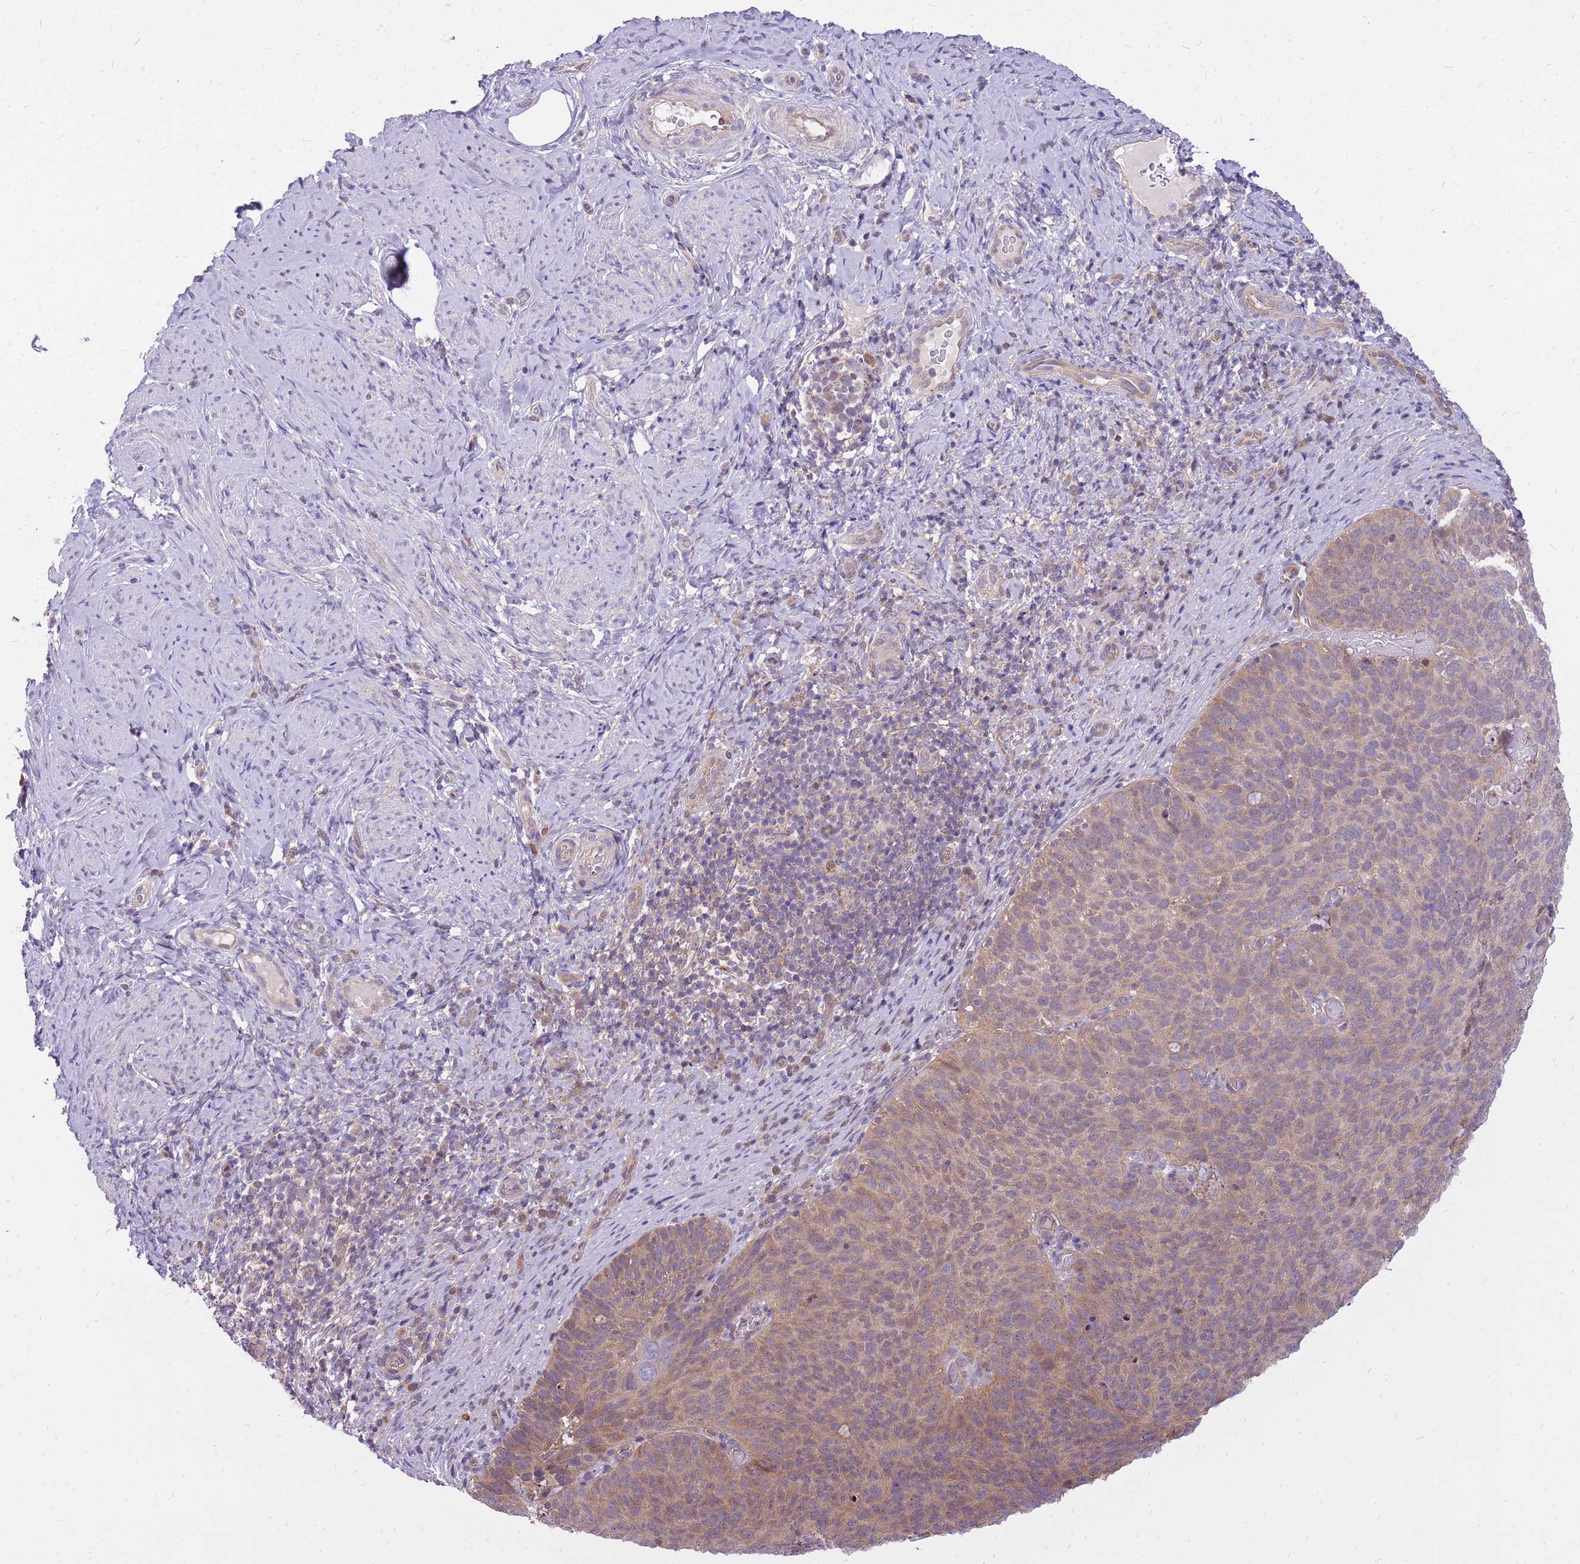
{"staining": {"intensity": "weak", "quantity": "25%-75%", "location": "cytoplasmic/membranous"}, "tissue": "cervical cancer", "cell_type": "Tumor cells", "image_type": "cancer", "snomed": [{"axis": "morphology", "description": "Squamous cell carcinoma, NOS"}, {"axis": "topography", "description": "Cervix"}], "caption": "Cervical cancer stained for a protein (brown) exhibits weak cytoplasmic/membranous positive staining in about 25%-75% of tumor cells.", "gene": "WASHC4", "patient": {"sex": "female", "age": 80}}